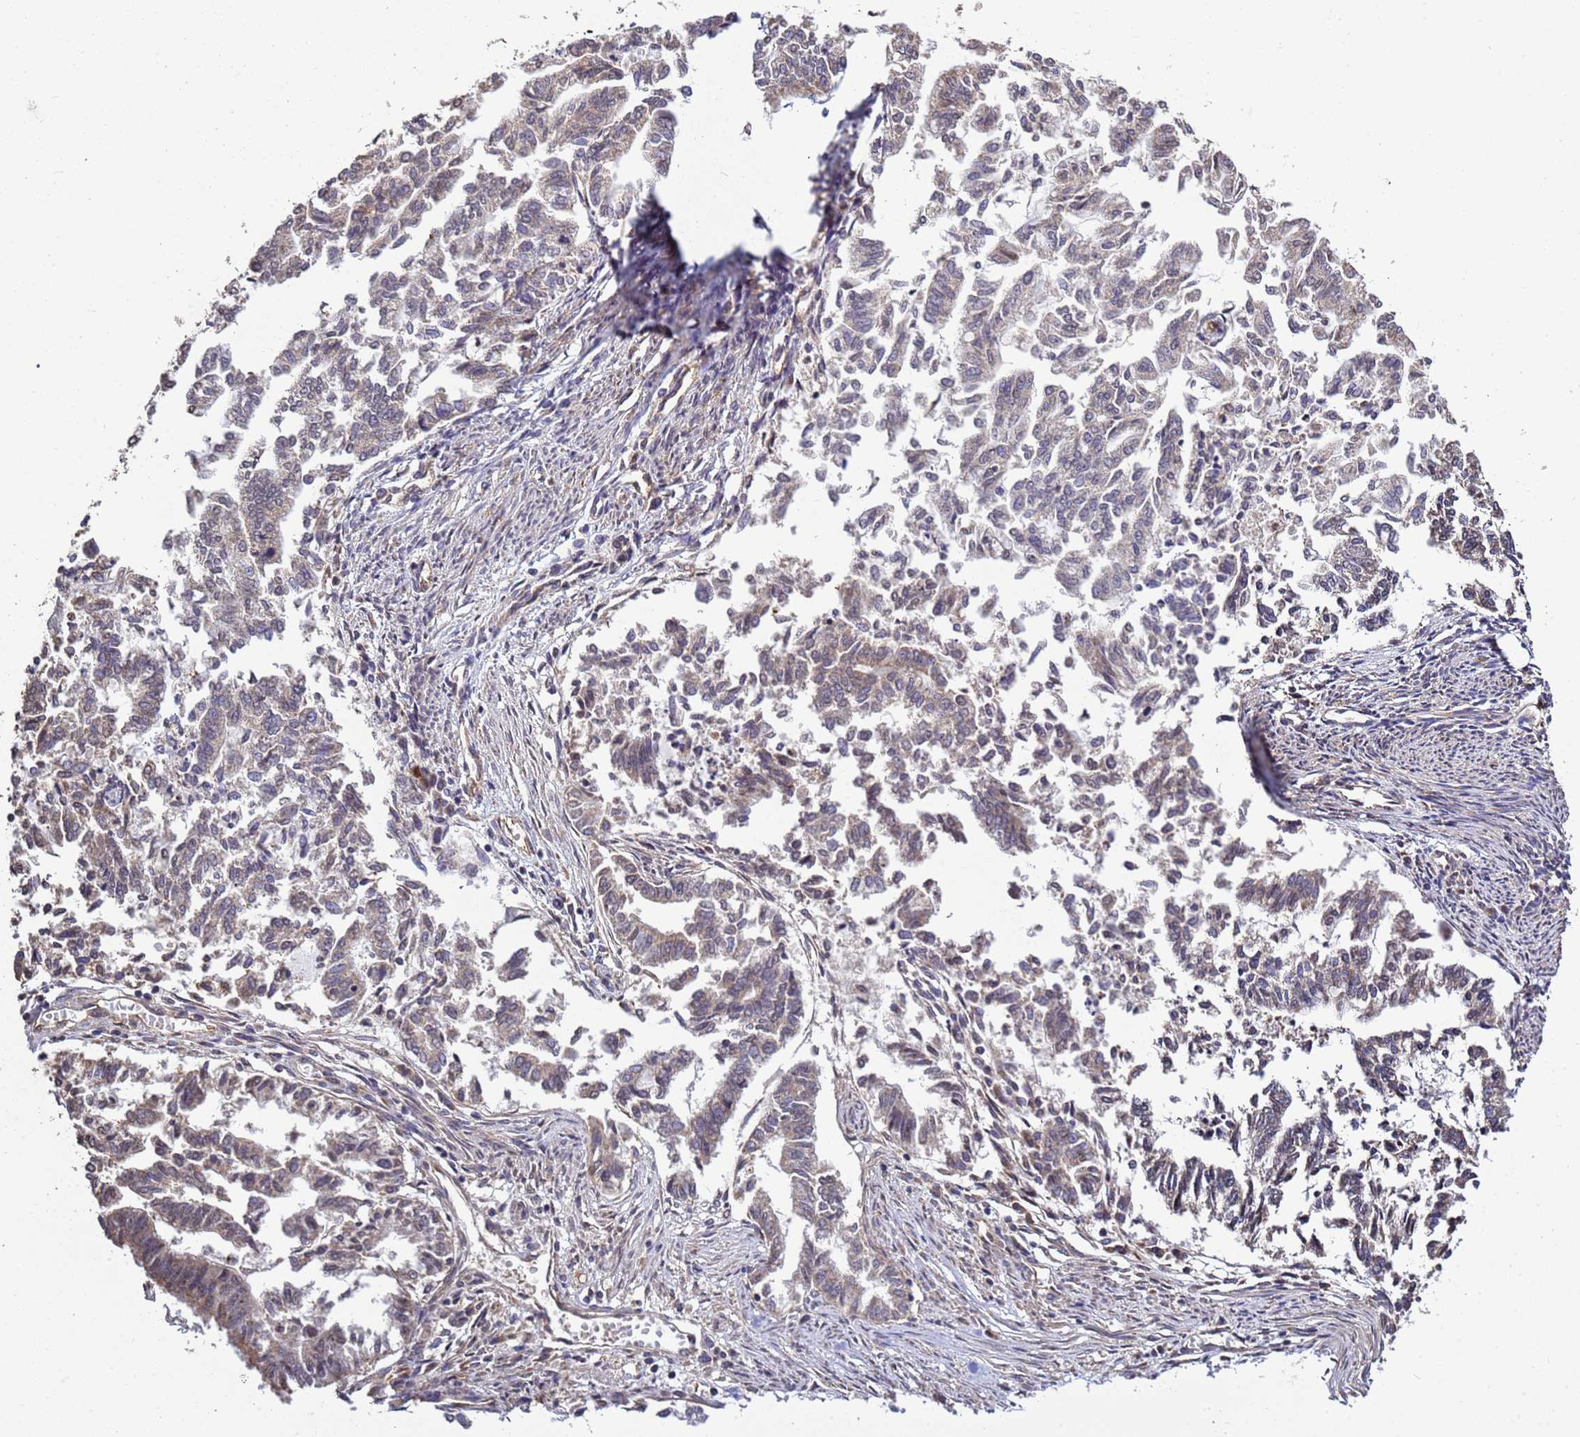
{"staining": {"intensity": "weak", "quantity": "25%-75%", "location": "cytoplasmic/membranous"}, "tissue": "endometrial cancer", "cell_type": "Tumor cells", "image_type": "cancer", "snomed": [{"axis": "morphology", "description": "Adenocarcinoma, NOS"}, {"axis": "topography", "description": "Endometrium"}], "caption": "Human endometrial cancer (adenocarcinoma) stained for a protein (brown) exhibits weak cytoplasmic/membranous positive positivity in about 25%-75% of tumor cells.", "gene": "P2RX7", "patient": {"sex": "female", "age": 79}}